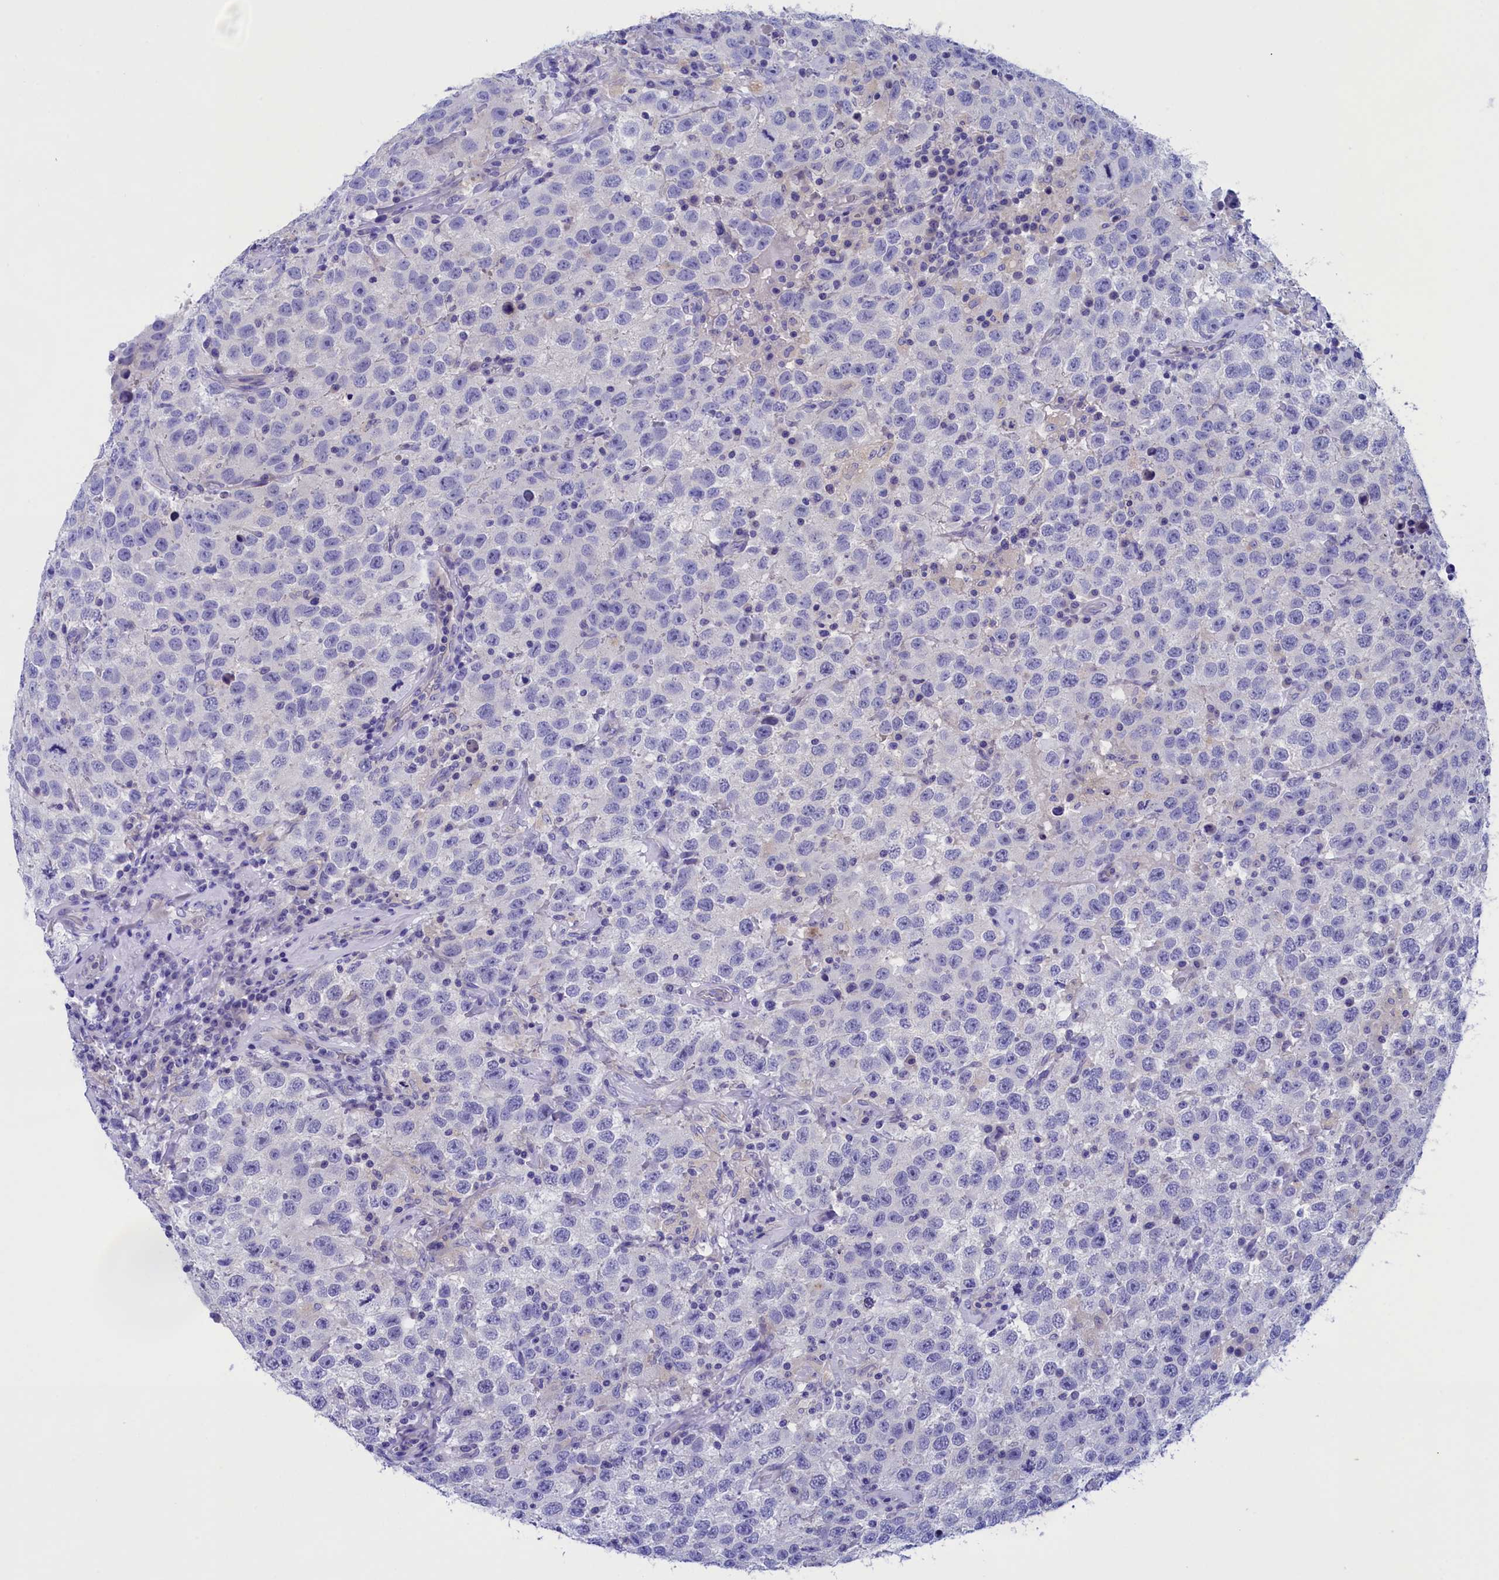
{"staining": {"intensity": "negative", "quantity": "none", "location": "none"}, "tissue": "testis cancer", "cell_type": "Tumor cells", "image_type": "cancer", "snomed": [{"axis": "morphology", "description": "Seminoma, NOS"}, {"axis": "topography", "description": "Testis"}], "caption": "This is an immunohistochemistry histopathology image of human testis seminoma. There is no expression in tumor cells.", "gene": "VPS35L", "patient": {"sex": "male", "age": 41}}